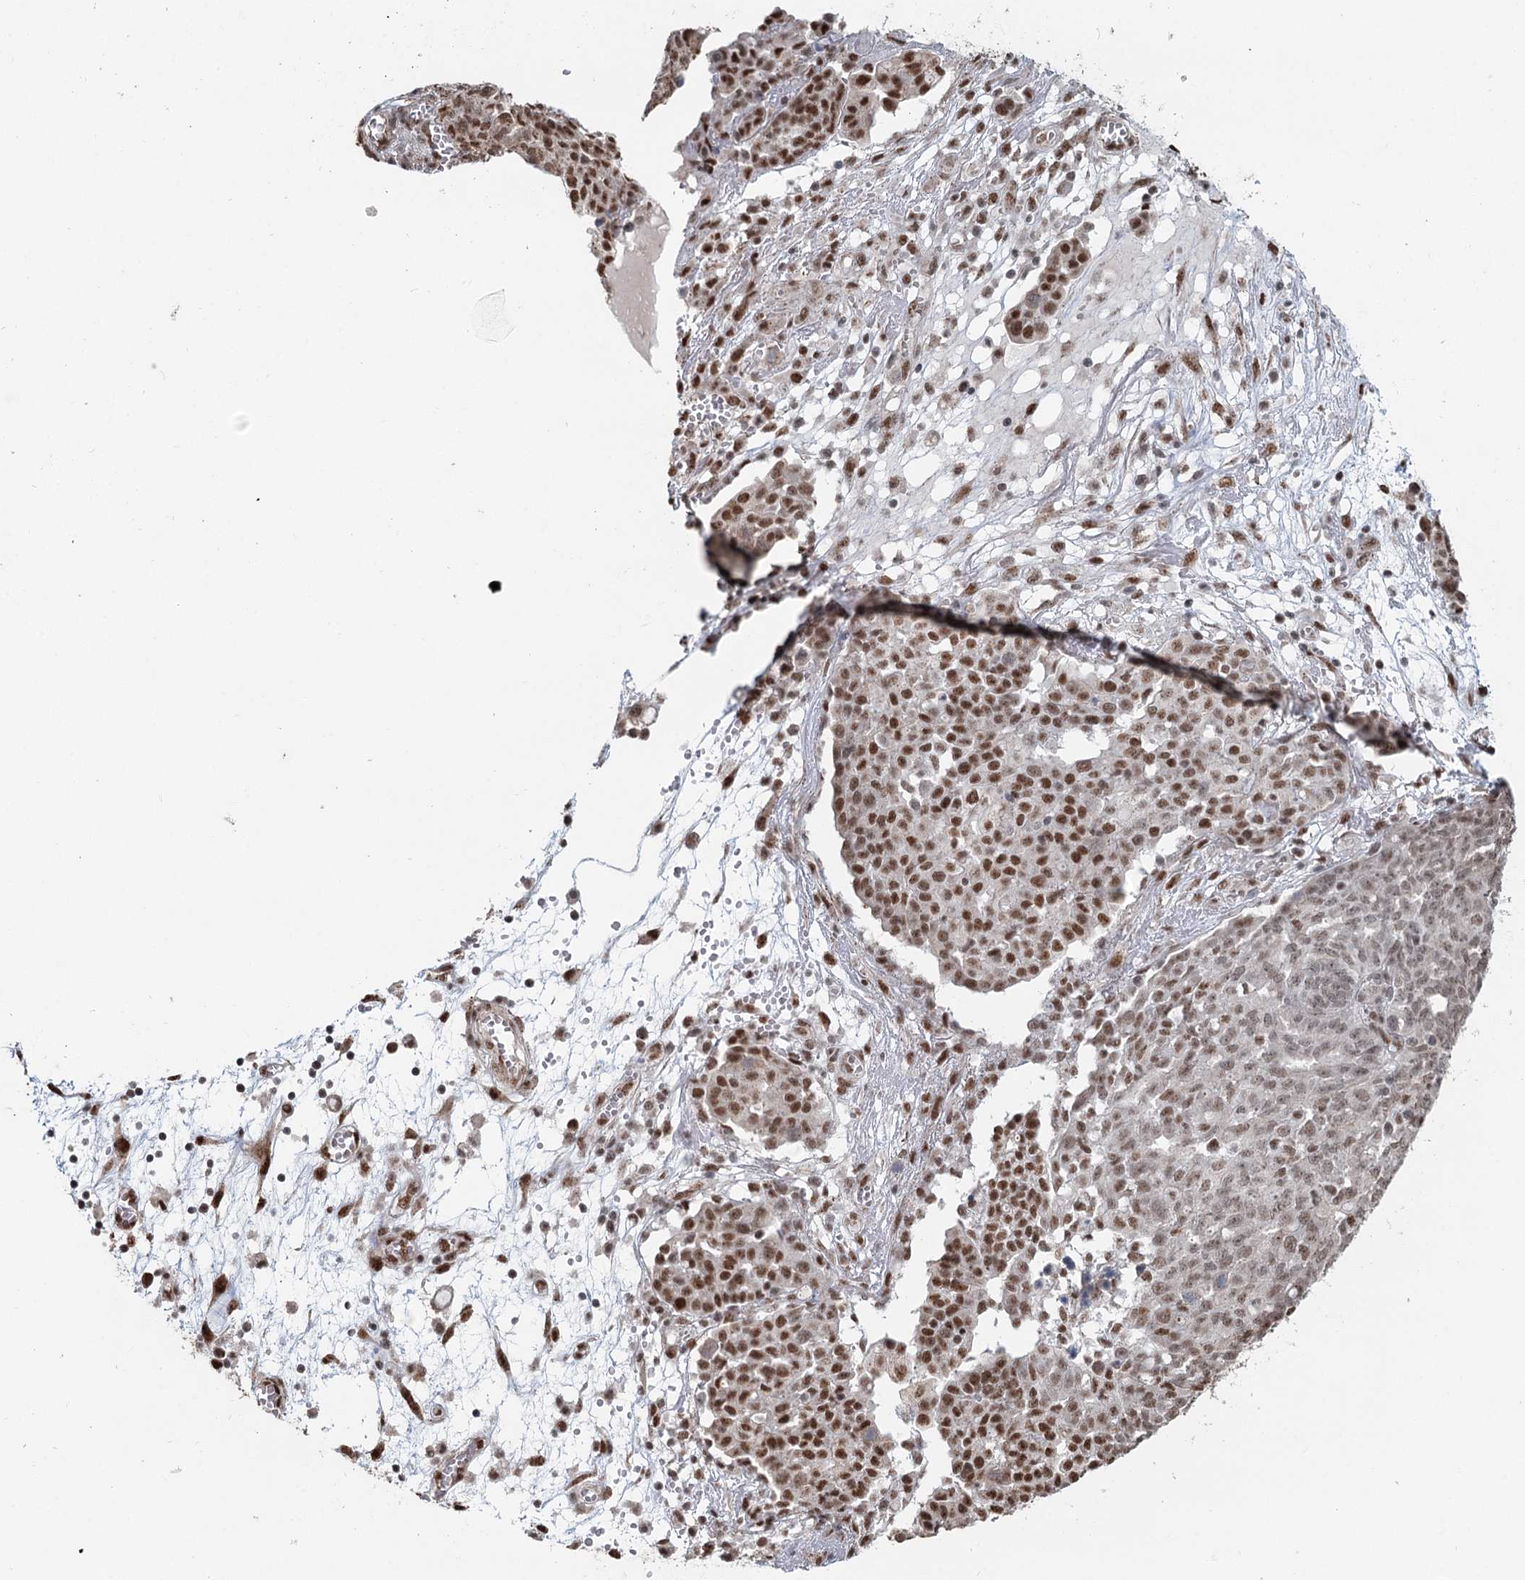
{"staining": {"intensity": "strong", "quantity": "25%-75%", "location": "nuclear"}, "tissue": "ovarian cancer", "cell_type": "Tumor cells", "image_type": "cancer", "snomed": [{"axis": "morphology", "description": "Cystadenocarcinoma, serous, NOS"}, {"axis": "topography", "description": "Soft tissue"}, {"axis": "topography", "description": "Ovary"}], "caption": "Protein expression analysis of human ovarian serous cystadenocarcinoma reveals strong nuclear positivity in approximately 25%-75% of tumor cells.", "gene": "GPALPP1", "patient": {"sex": "female", "age": 57}}